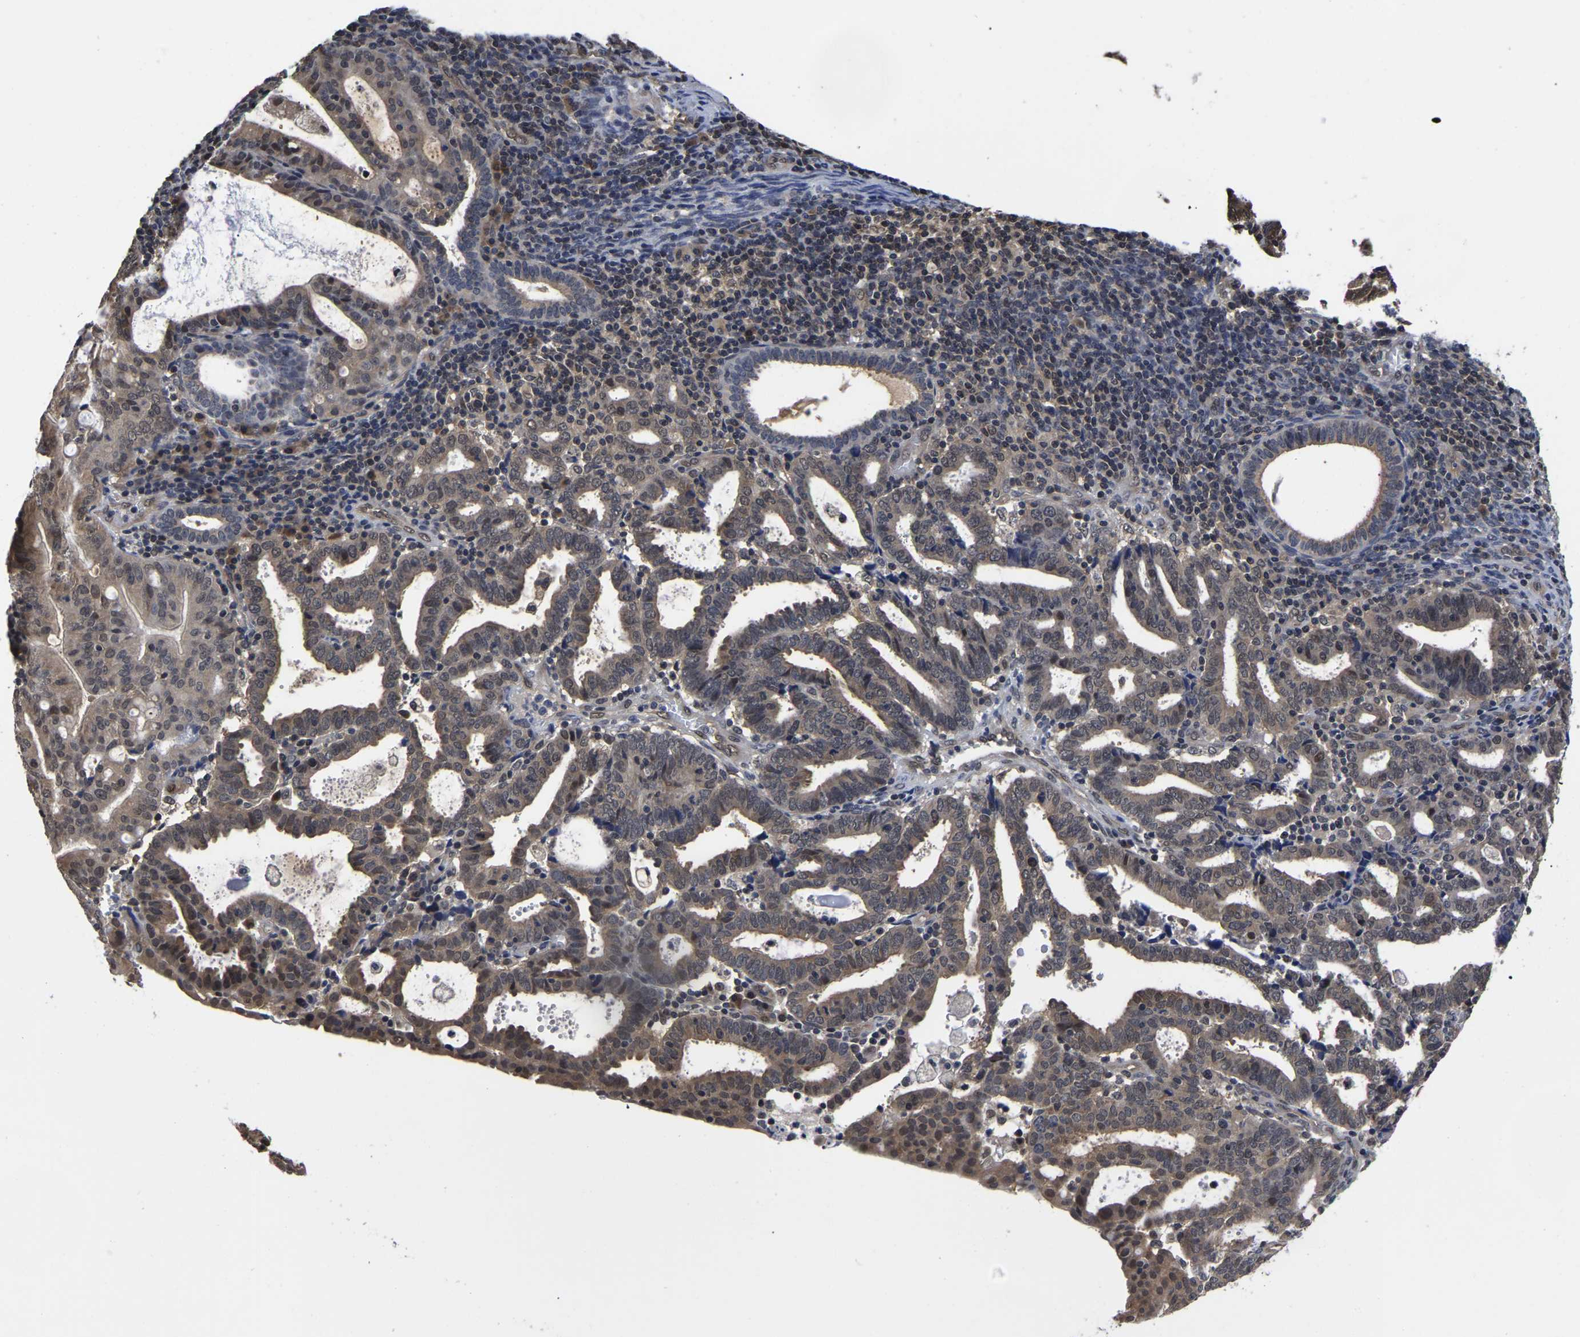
{"staining": {"intensity": "weak", "quantity": ">75%", "location": "cytoplasmic/membranous,nuclear"}, "tissue": "endometrial cancer", "cell_type": "Tumor cells", "image_type": "cancer", "snomed": [{"axis": "morphology", "description": "Adenocarcinoma, NOS"}, {"axis": "topography", "description": "Uterus"}], "caption": "The micrograph shows a brown stain indicating the presence of a protein in the cytoplasmic/membranous and nuclear of tumor cells in endometrial cancer (adenocarcinoma).", "gene": "MCOLN2", "patient": {"sex": "female", "age": 83}}